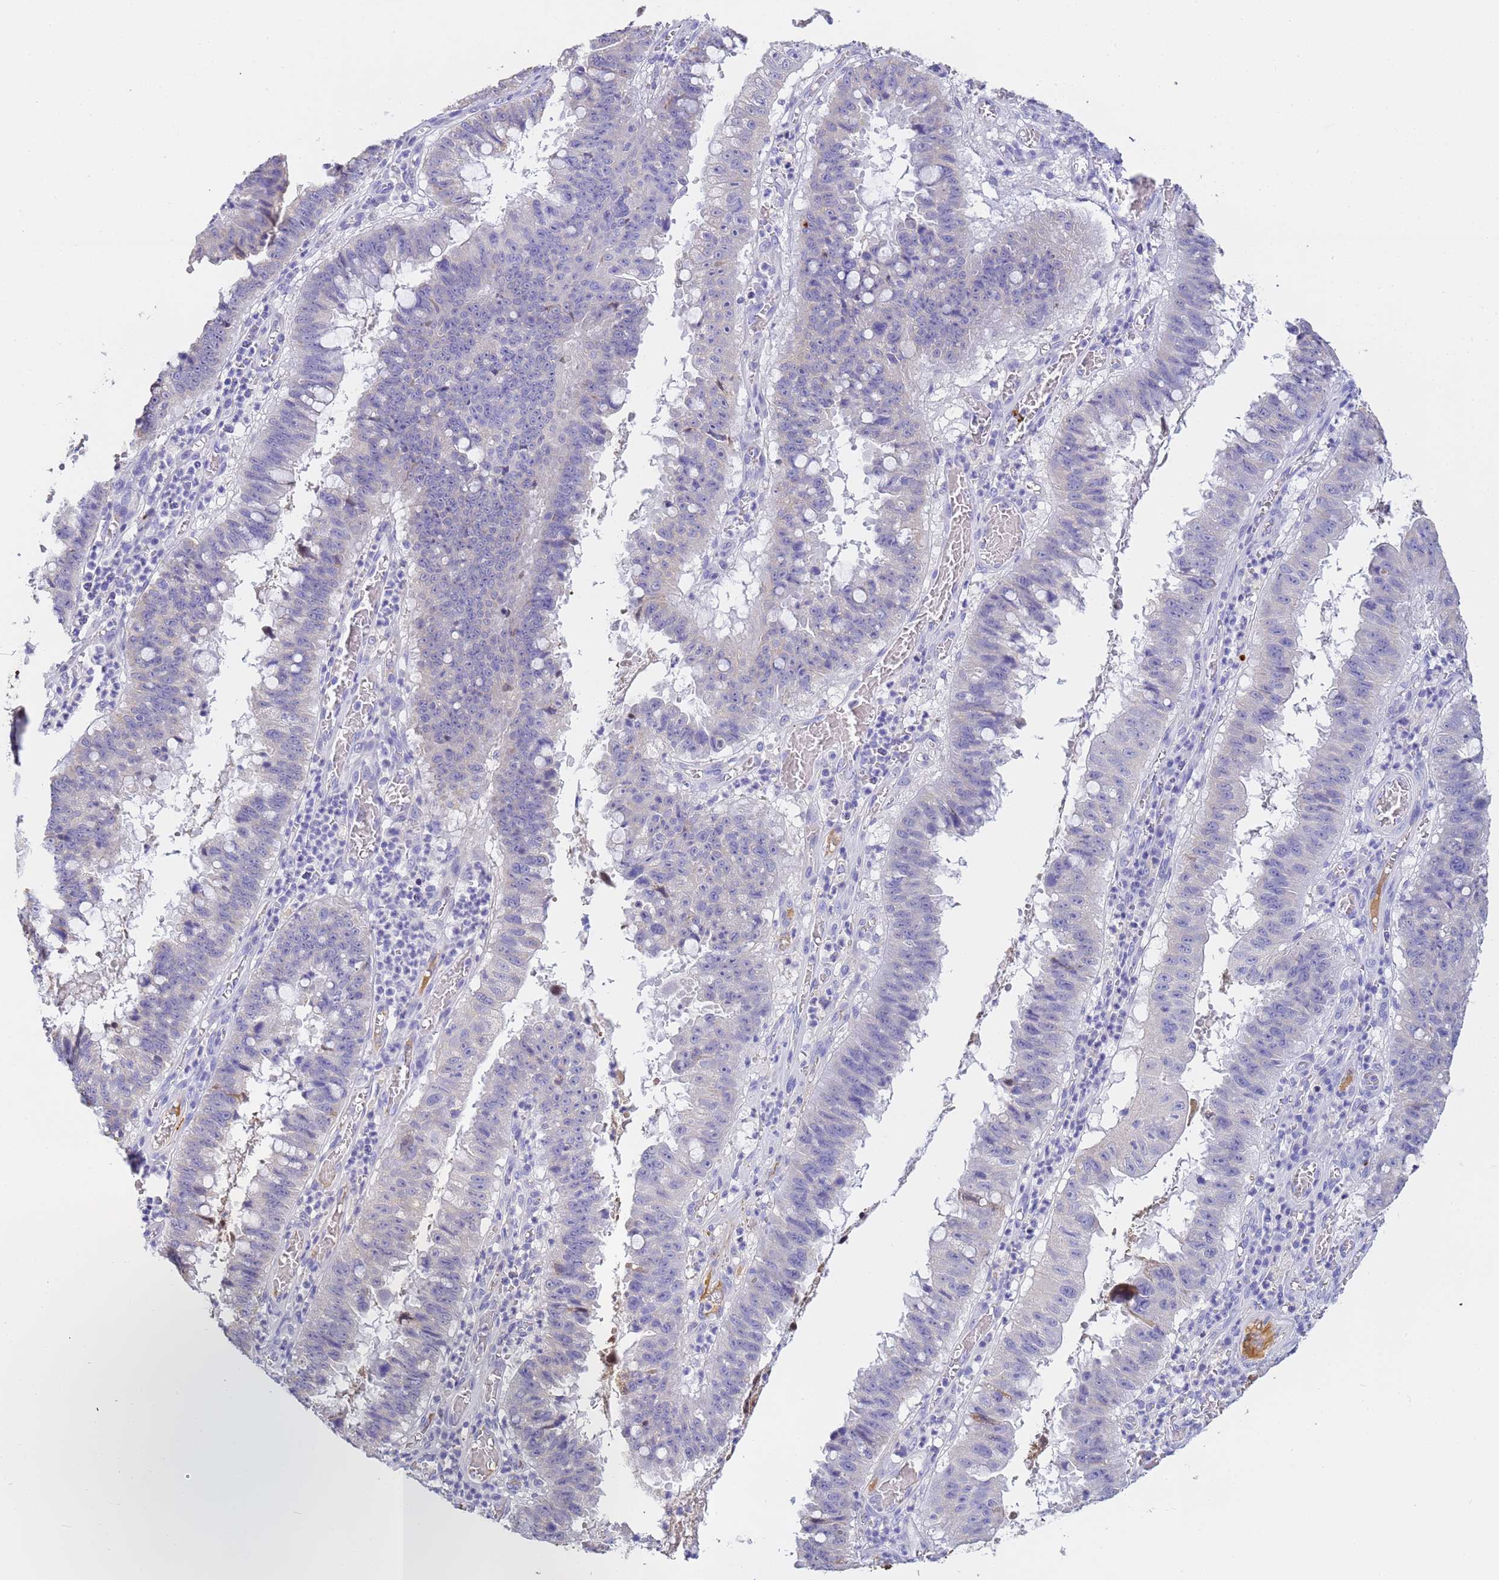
{"staining": {"intensity": "negative", "quantity": "none", "location": "none"}, "tissue": "stomach cancer", "cell_type": "Tumor cells", "image_type": "cancer", "snomed": [{"axis": "morphology", "description": "Adenocarcinoma, NOS"}, {"axis": "topography", "description": "Stomach"}], "caption": "The immunohistochemistry (IHC) micrograph has no significant expression in tumor cells of adenocarcinoma (stomach) tissue.", "gene": "CFHR2", "patient": {"sex": "male", "age": 59}}